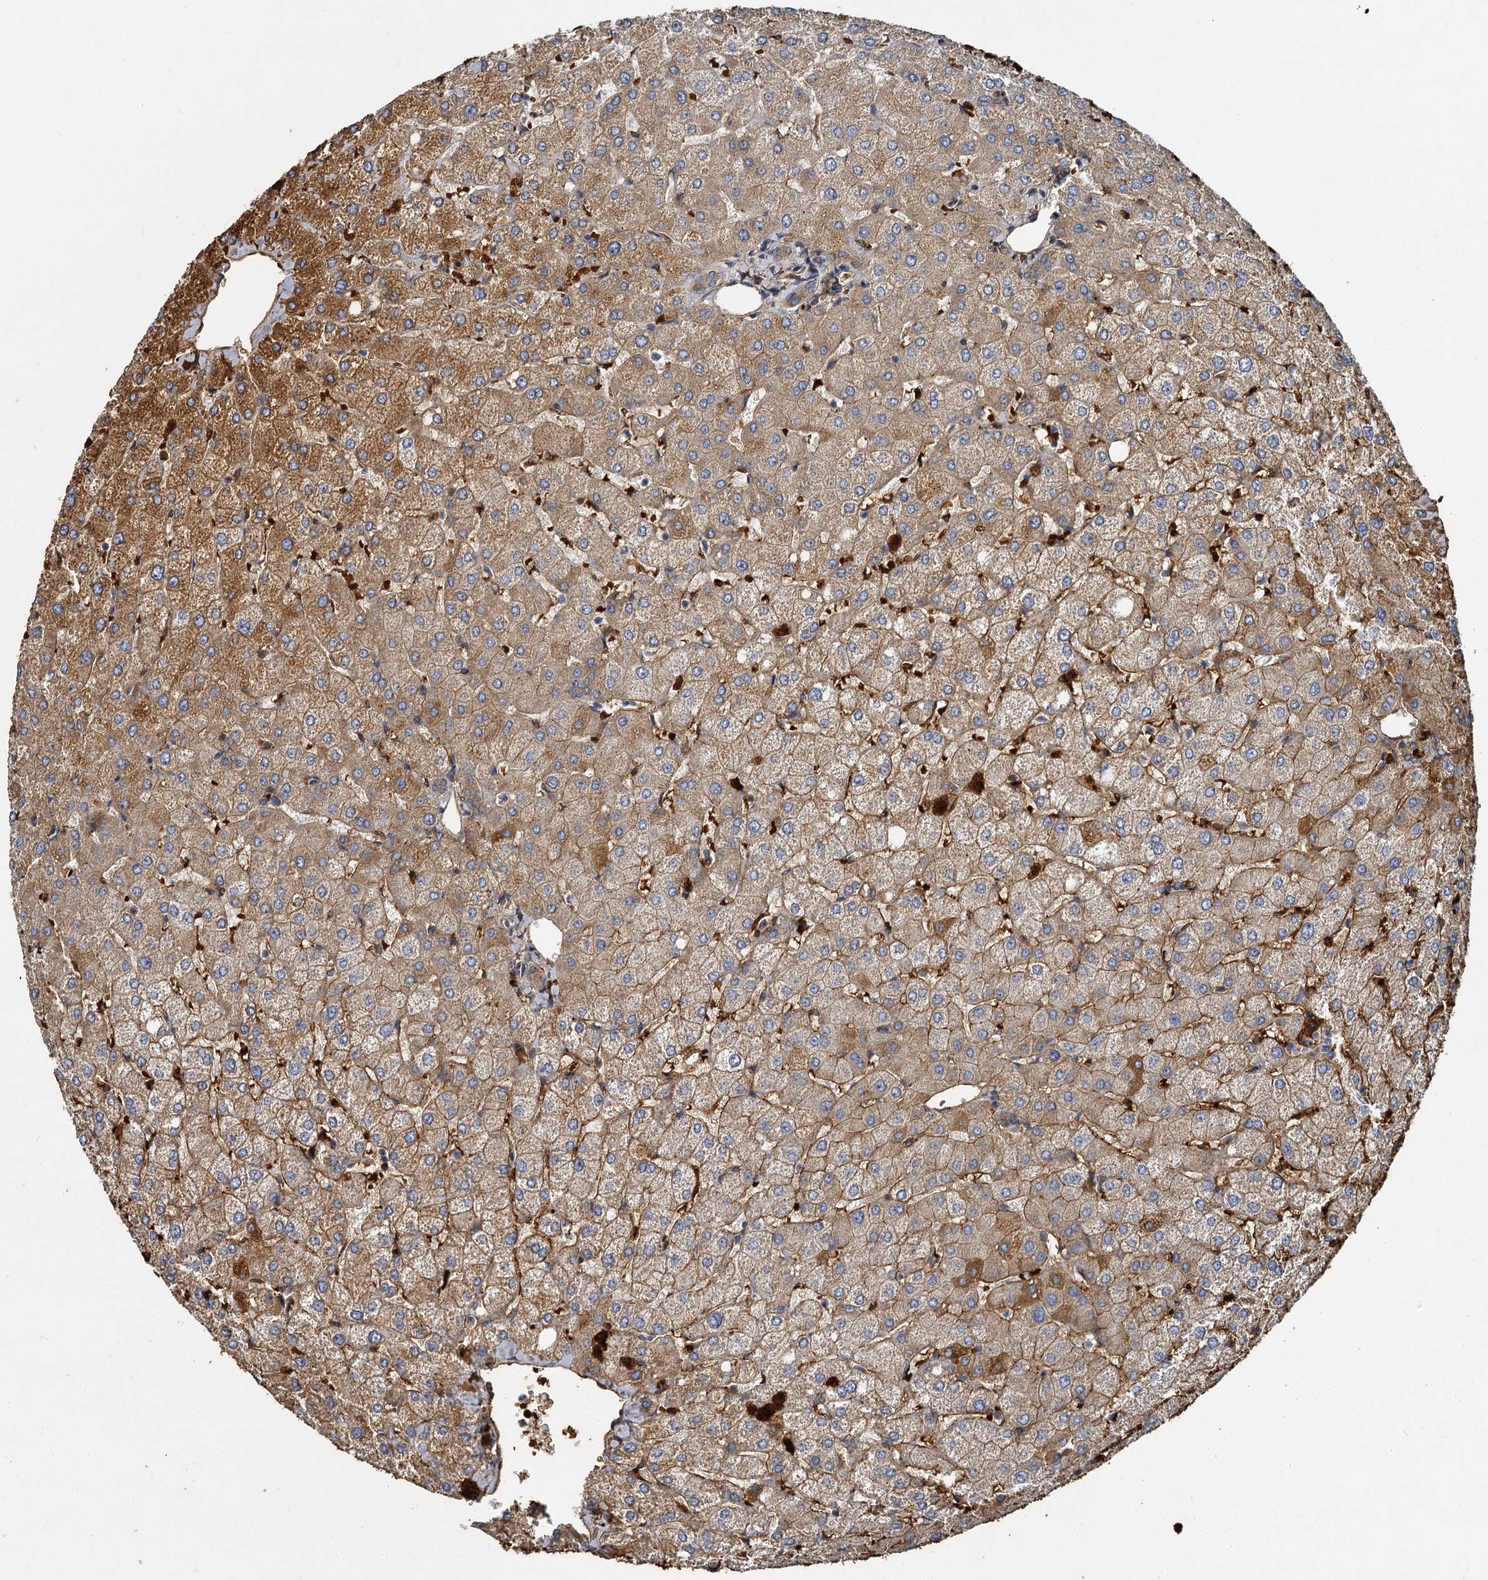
{"staining": {"intensity": "moderate", "quantity": ">75%", "location": "cytoplasmic/membranous"}, "tissue": "liver", "cell_type": "Cholangiocytes", "image_type": "normal", "snomed": [{"axis": "morphology", "description": "Normal tissue, NOS"}, {"axis": "topography", "description": "Liver"}], "caption": "Immunohistochemistry (IHC) image of unremarkable liver stained for a protein (brown), which exhibits medium levels of moderate cytoplasmic/membranous expression in about >75% of cholangiocytes.", "gene": "BCS1L", "patient": {"sex": "female", "age": 54}}